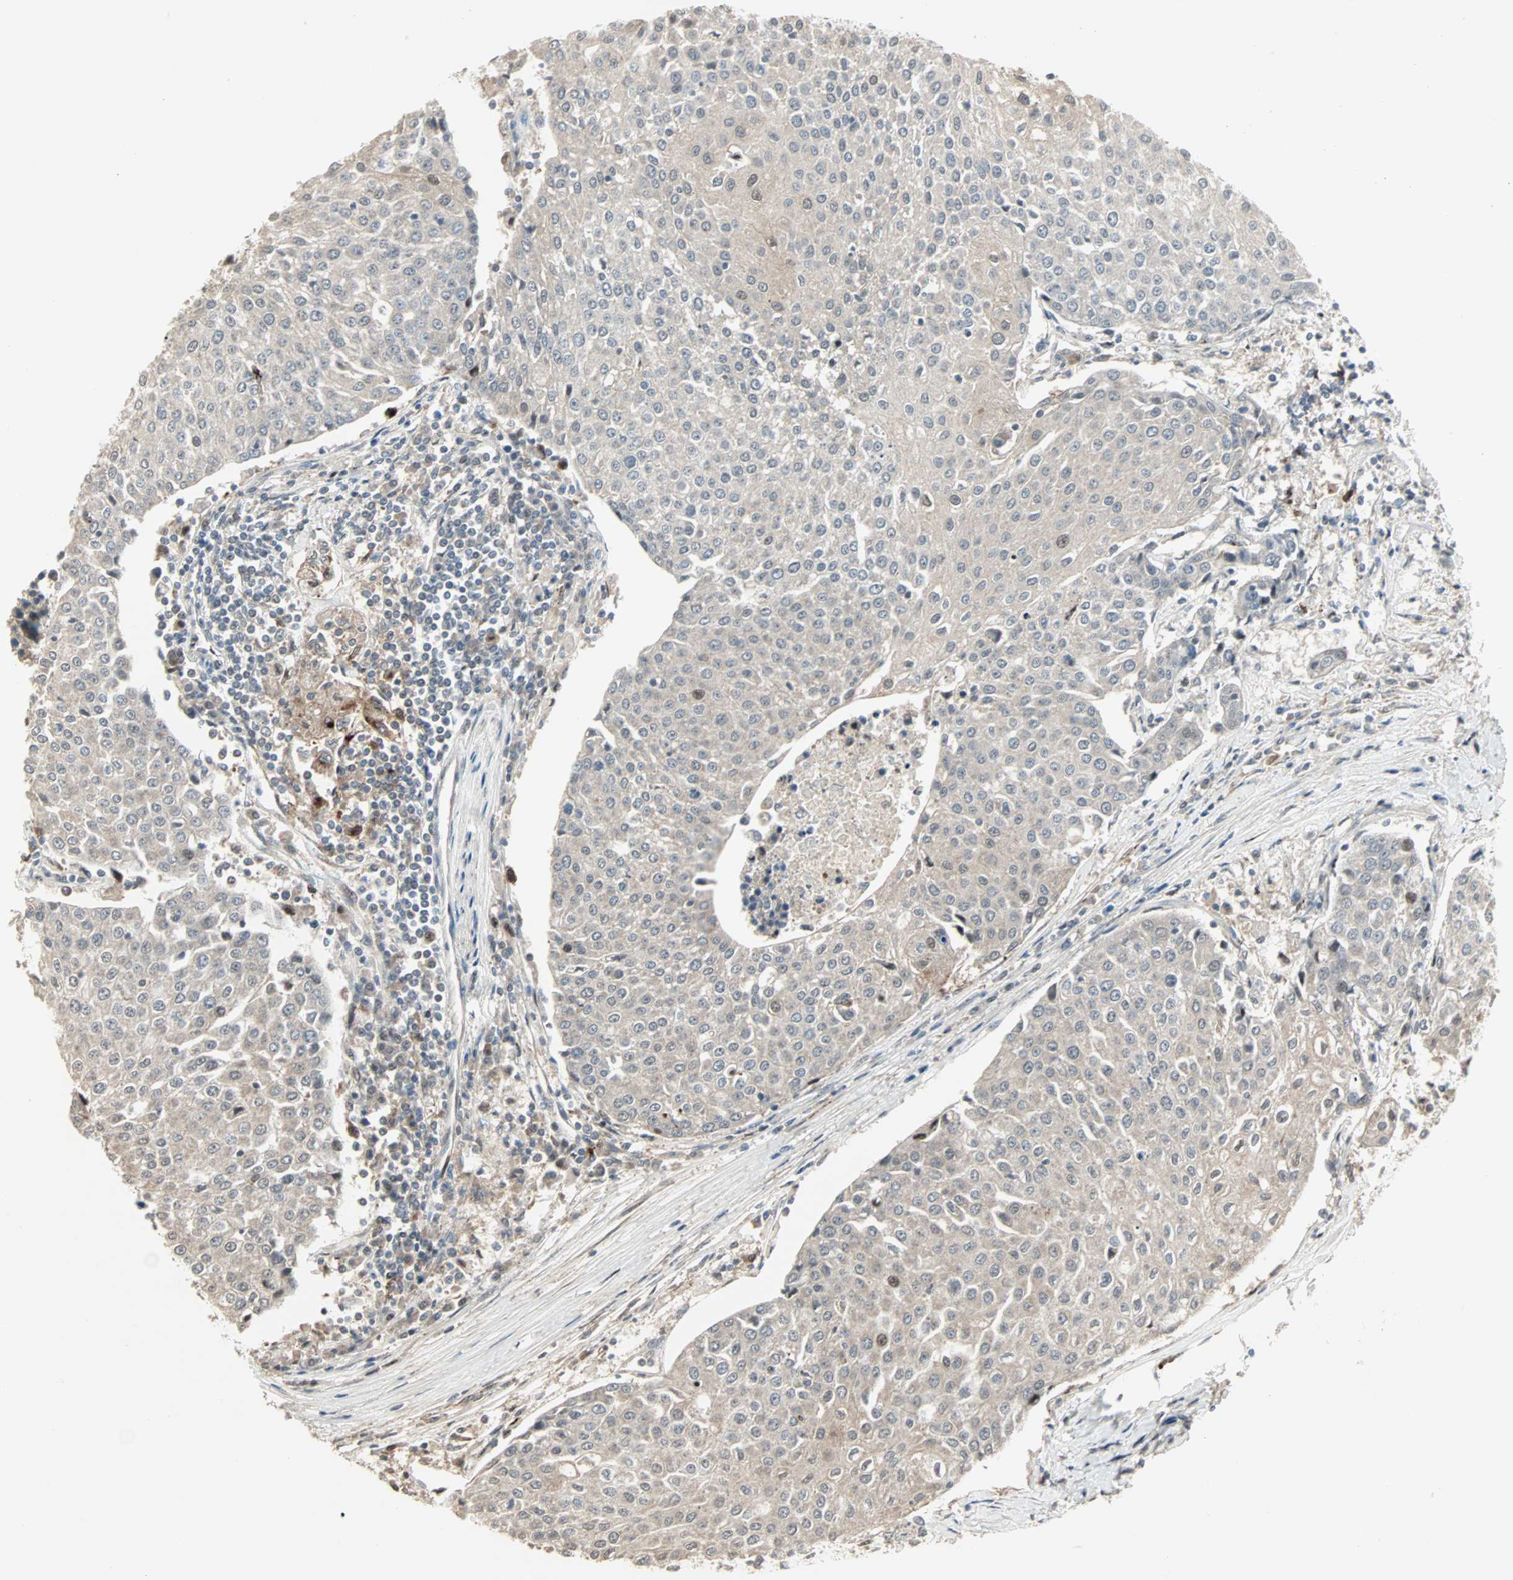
{"staining": {"intensity": "weak", "quantity": ">75%", "location": "cytoplasmic/membranous,nuclear"}, "tissue": "urothelial cancer", "cell_type": "Tumor cells", "image_type": "cancer", "snomed": [{"axis": "morphology", "description": "Urothelial carcinoma, High grade"}, {"axis": "topography", "description": "Urinary bladder"}], "caption": "Urothelial cancer stained with immunohistochemistry reveals weak cytoplasmic/membranous and nuclear staining in approximately >75% of tumor cells. Using DAB (3,3'-diaminobenzidine) (brown) and hematoxylin (blue) stains, captured at high magnification using brightfield microscopy.", "gene": "KDM4A", "patient": {"sex": "female", "age": 85}}